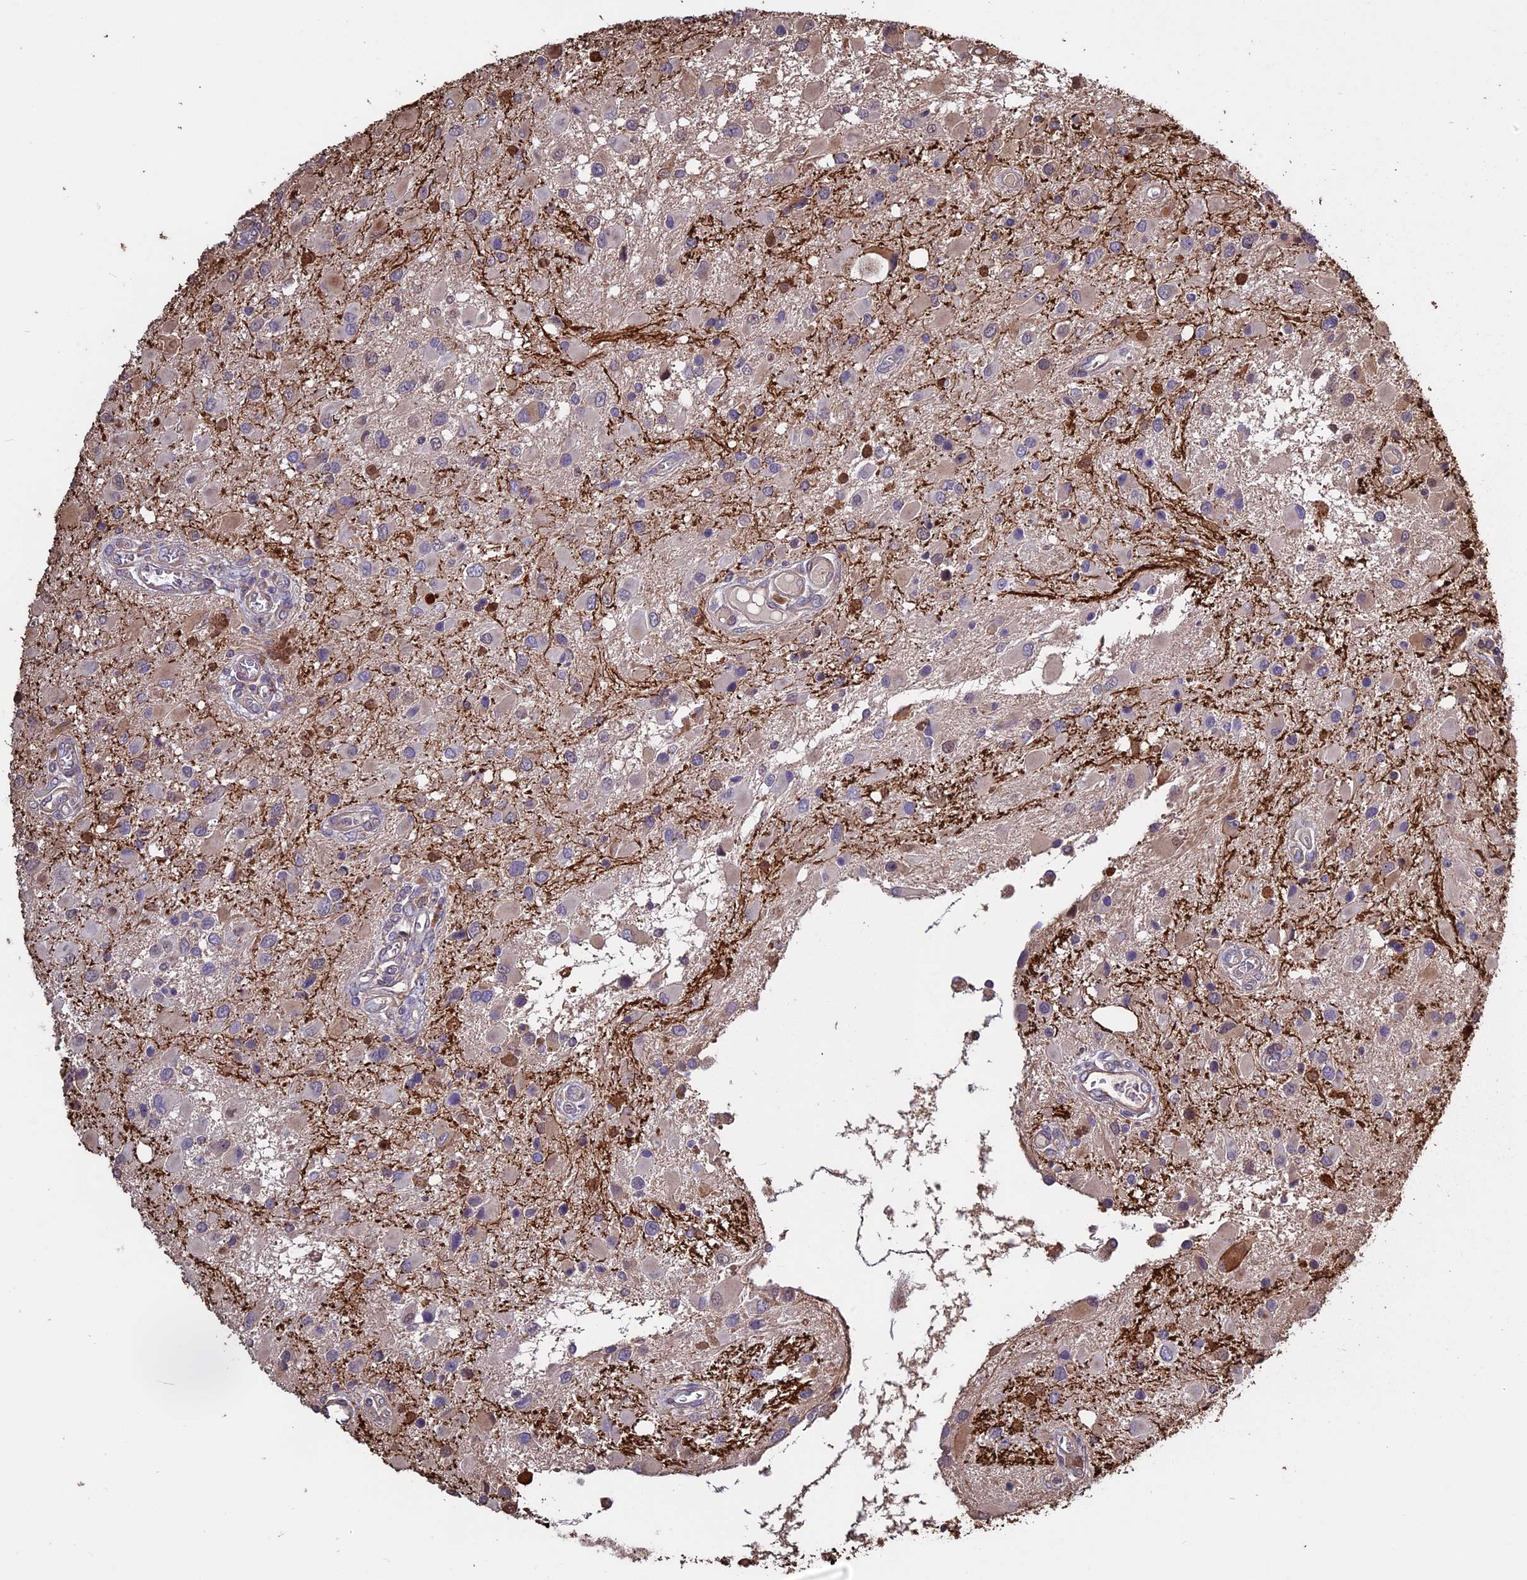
{"staining": {"intensity": "negative", "quantity": "none", "location": "none"}, "tissue": "glioma", "cell_type": "Tumor cells", "image_type": "cancer", "snomed": [{"axis": "morphology", "description": "Glioma, malignant, High grade"}, {"axis": "topography", "description": "Brain"}], "caption": "Histopathology image shows no significant protein expression in tumor cells of glioma. Brightfield microscopy of immunohistochemistry (IHC) stained with DAB (brown) and hematoxylin (blue), captured at high magnification.", "gene": "VWA3A", "patient": {"sex": "male", "age": 53}}